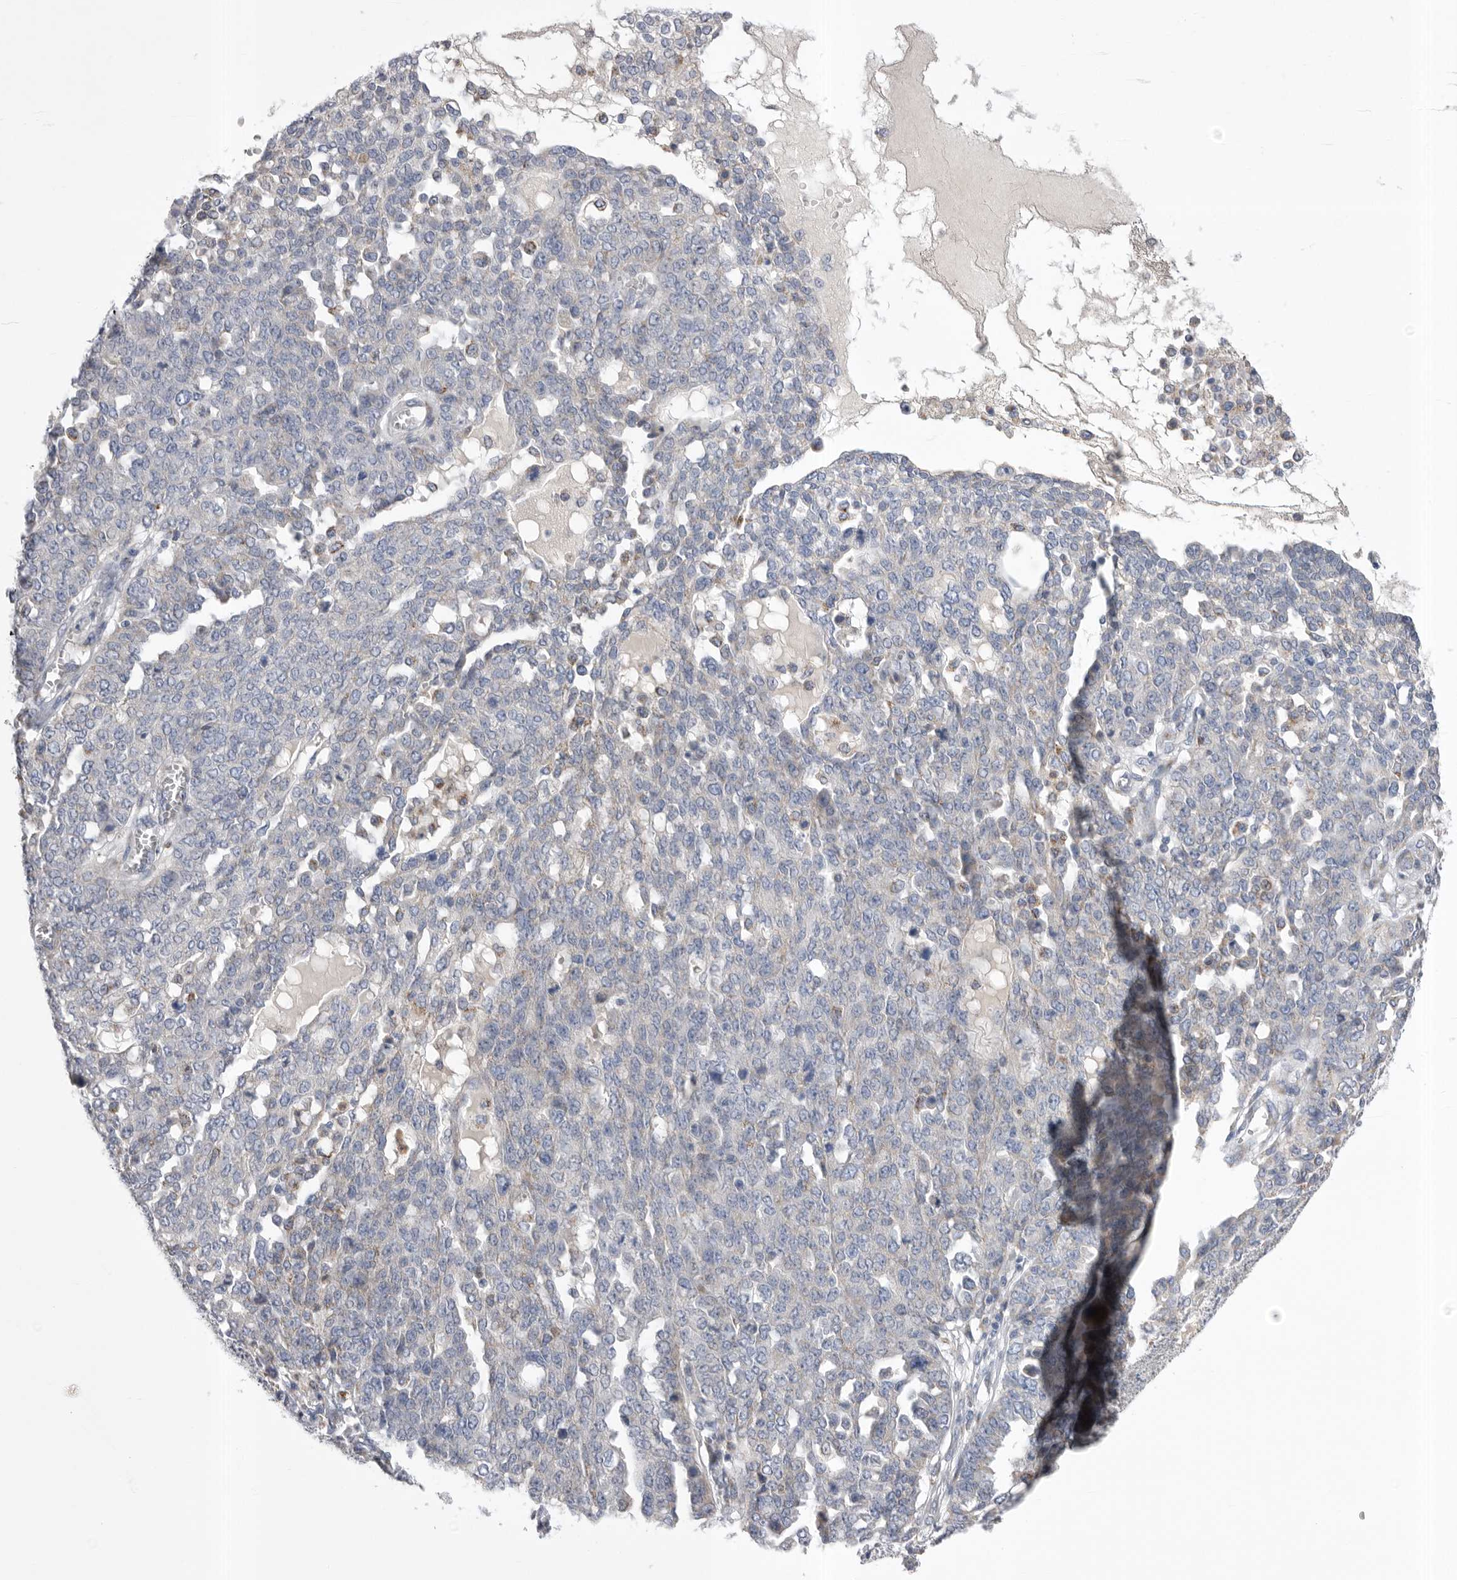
{"staining": {"intensity": "negative", "quantity": "none", "location": "none"}, "tissue": "ovarian cancer", "cell_type": "Tumor cells", "image_type": "cancer", "snomed": [{"axis": "morphology", "description": "Cystadenocarcinoma, serous, NOS"}, {"axis": "topography", "description": "Soft tissue"}, {"axis": "topography", "description": "Ovary"}], "caption": "Immunohistochemistry (IHC) of human ovarian cancer displays no expression in tumor cells. The staining was performed using DAB to visualize the protein expression in brown, while the nuclei were stained in blue with hematoxylin (Magnification: 20x).", "gene": "CCDC126", "patient": {"sex": "female", "age": 57}}